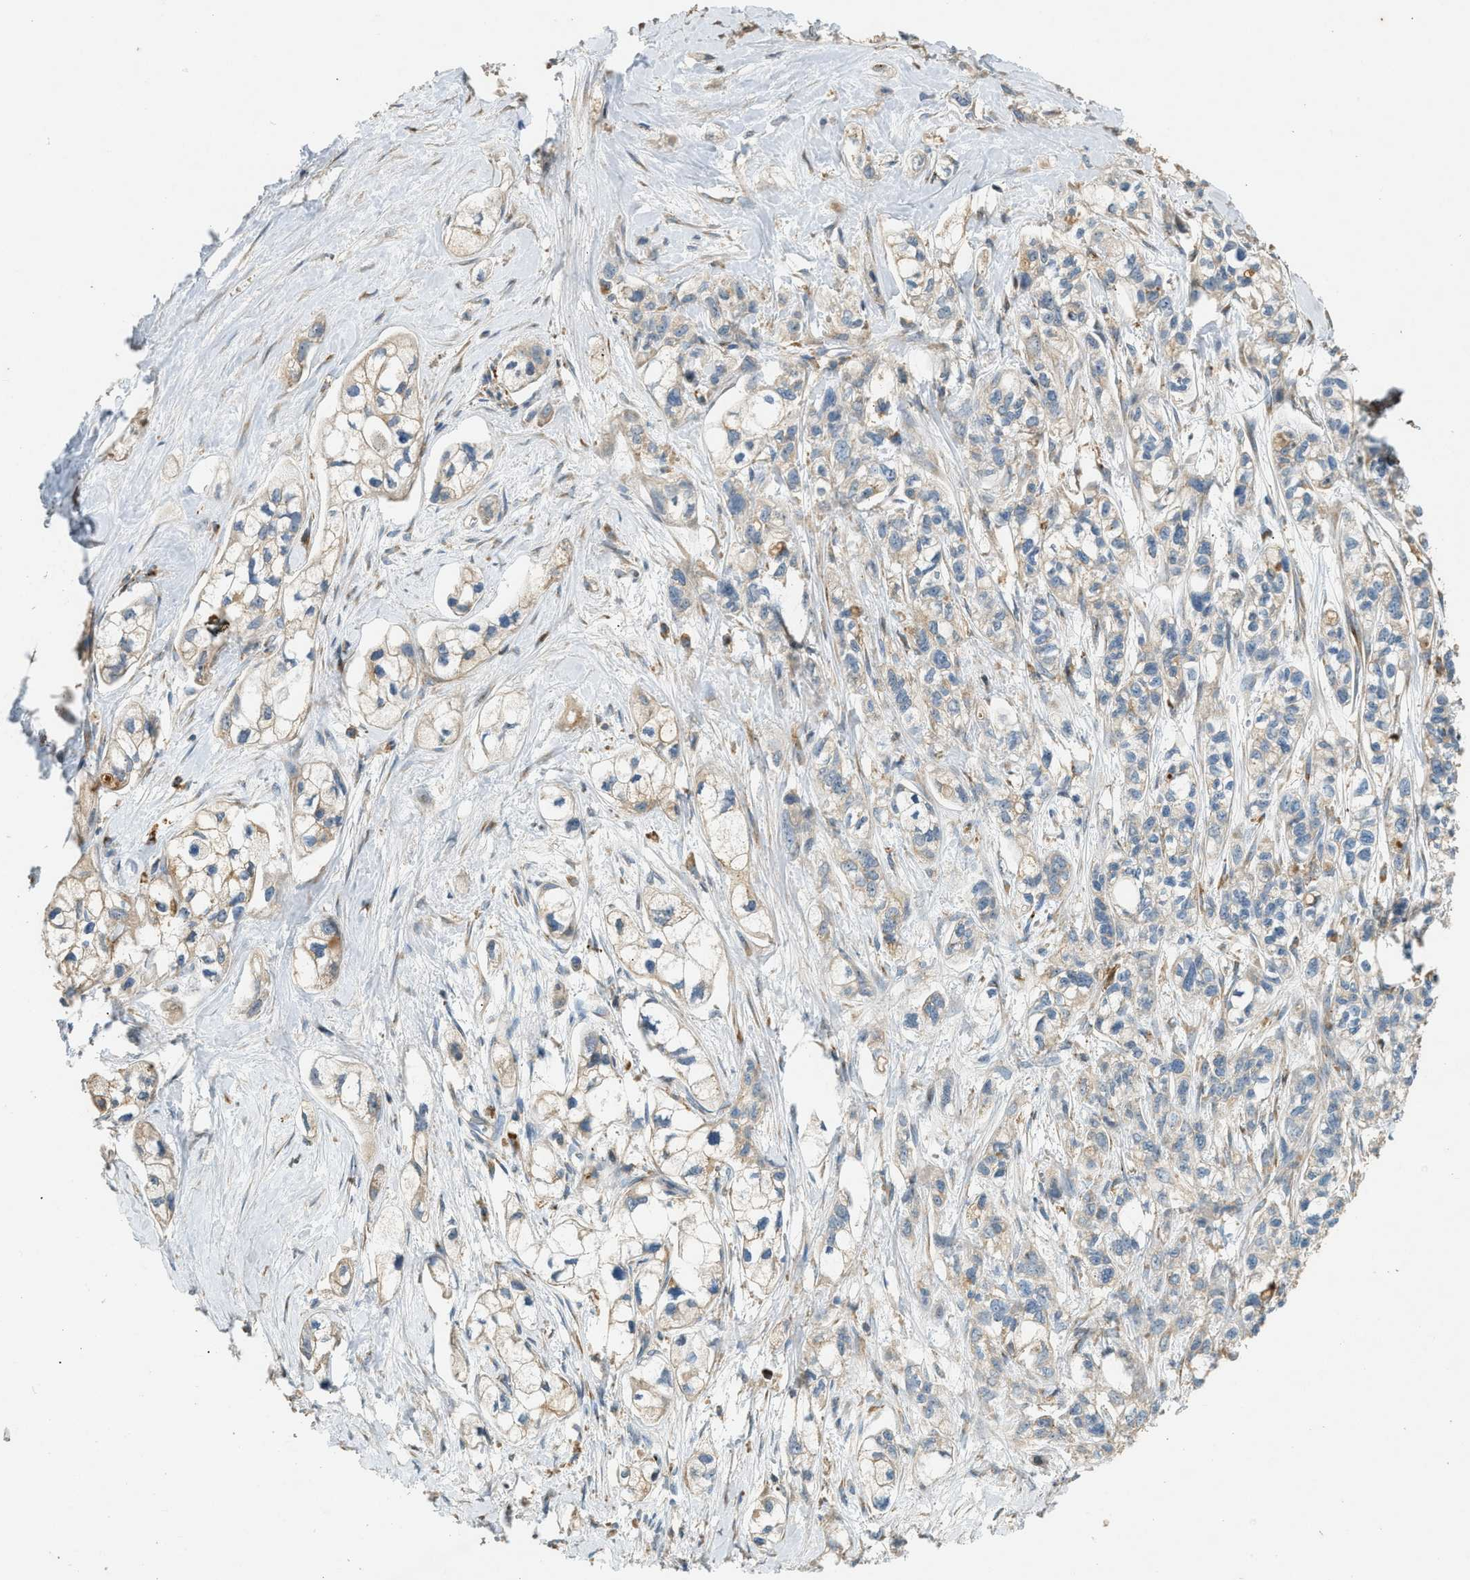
{"staining": {"intensity": "weak", "quantity": ">75%", "location": "cytoplasmic/membranous"}, "tissue": "pancreatic cancer", "cell_type": "Tumor cells", "image_type": "cancer", "snomed": [{"axis": "morphology", "description": "Adenocarcinoma, NOS"}, {"axis": "topography", "description": "Pancreas"}], "caption": "Immunohistochemistry staining of pancreatic cancer (adenocarcinoma), which reveals low levels of weak cytoplasmic/membranous expression in about >75% of tumor cells indicating weak cytoplasmic/membranous protein positivity. The staining was performed using DAB (brown) for protein detection and nuclei were counterstained in hematoxylin (blue).", "gene": "CTSB", "patient": {"sex": "male", "age": 74}}